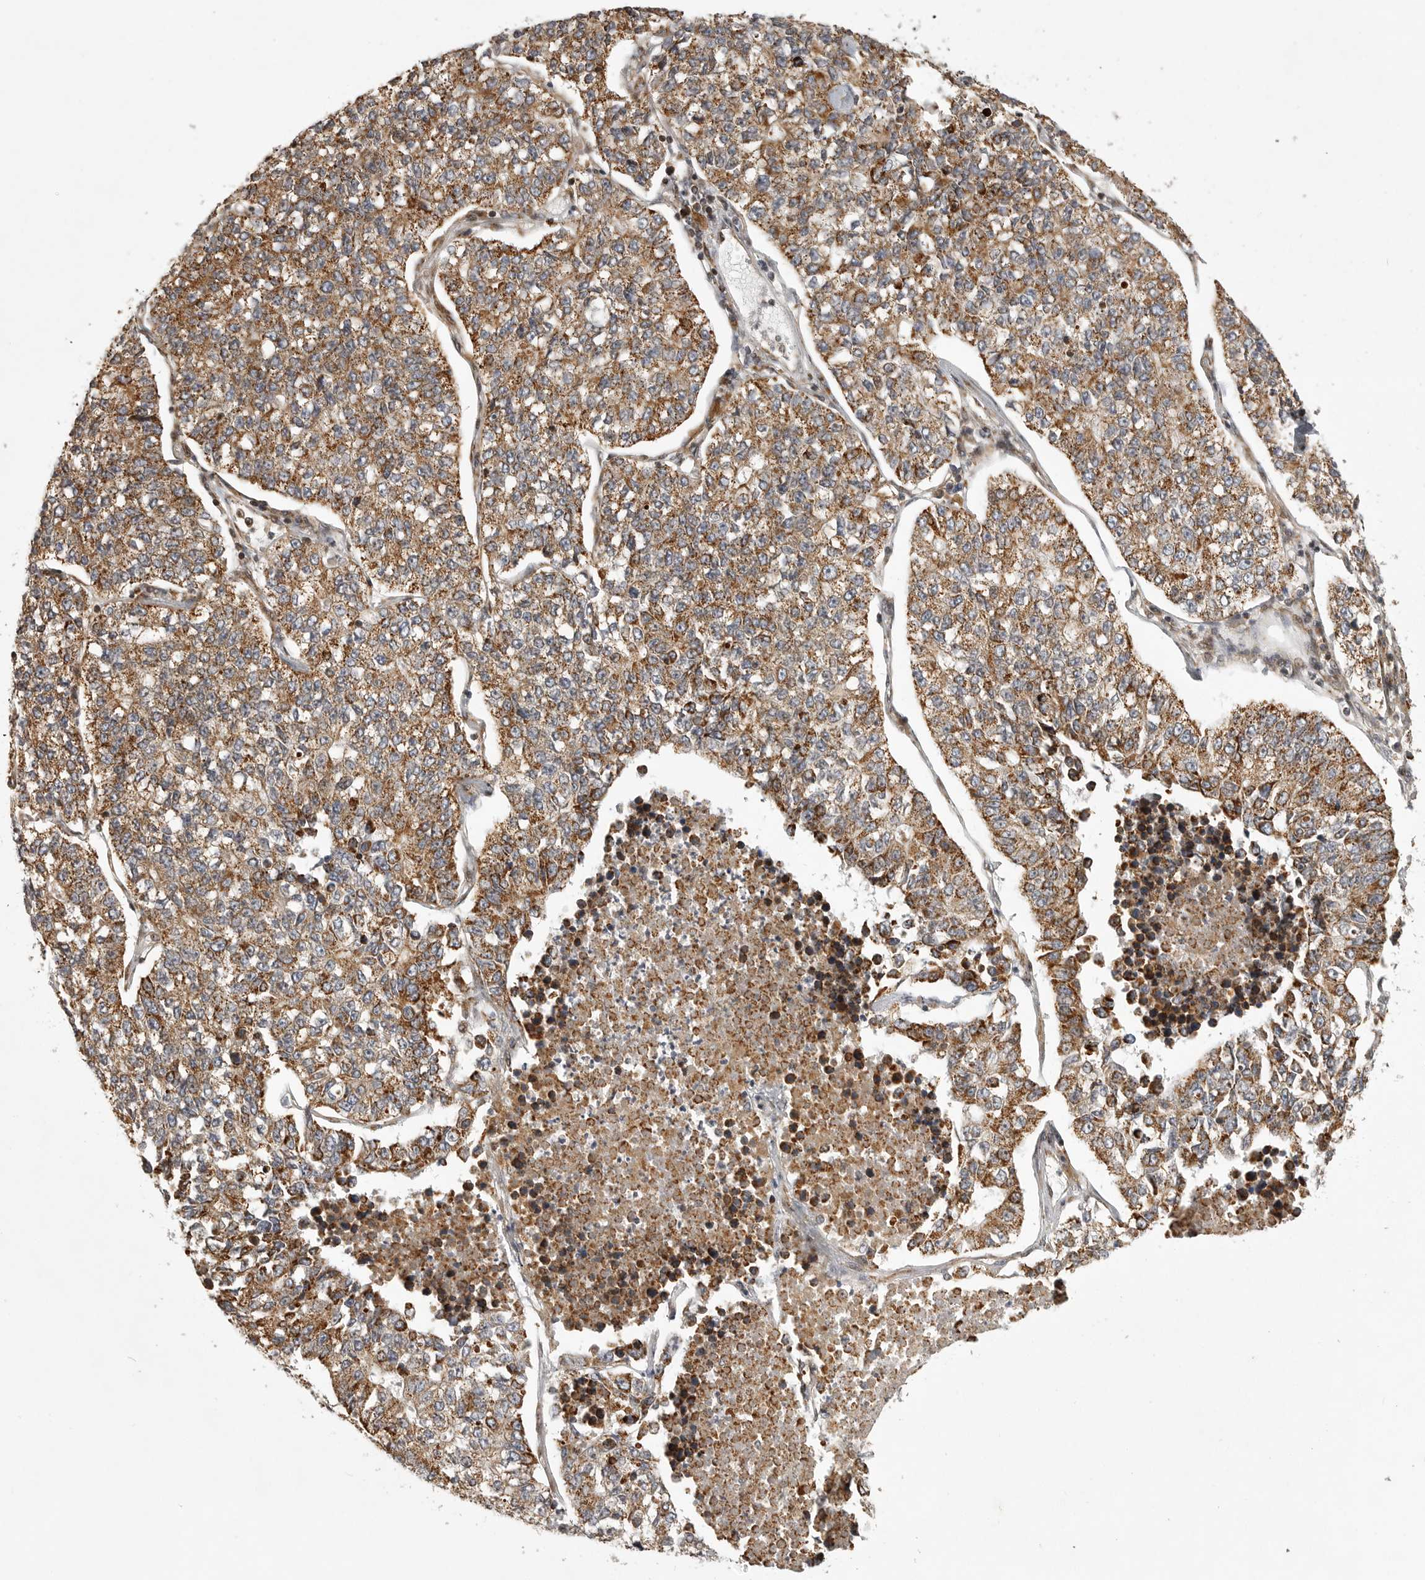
{"staining": {"intensity": "moderate", "quantity": ">75%", "location": "cytoplasmic/membranous"}, "tissue": "lung cancer", "cell_type": "Tumor cells", "image_type": "cancer", "snomed": [{"axis": "morphology", "description": "Adenocarcinoma, NOS"}, {"axis": "topography", "description": "Lung"}], "caption": "Protein staining of lung adenocarcinoma tissue reveals moderate cytoplasmic/membranous positivity in about >75% of tumor cells.", "gene": "NARS2", "patient": {"sex": "male", "age": 49}}